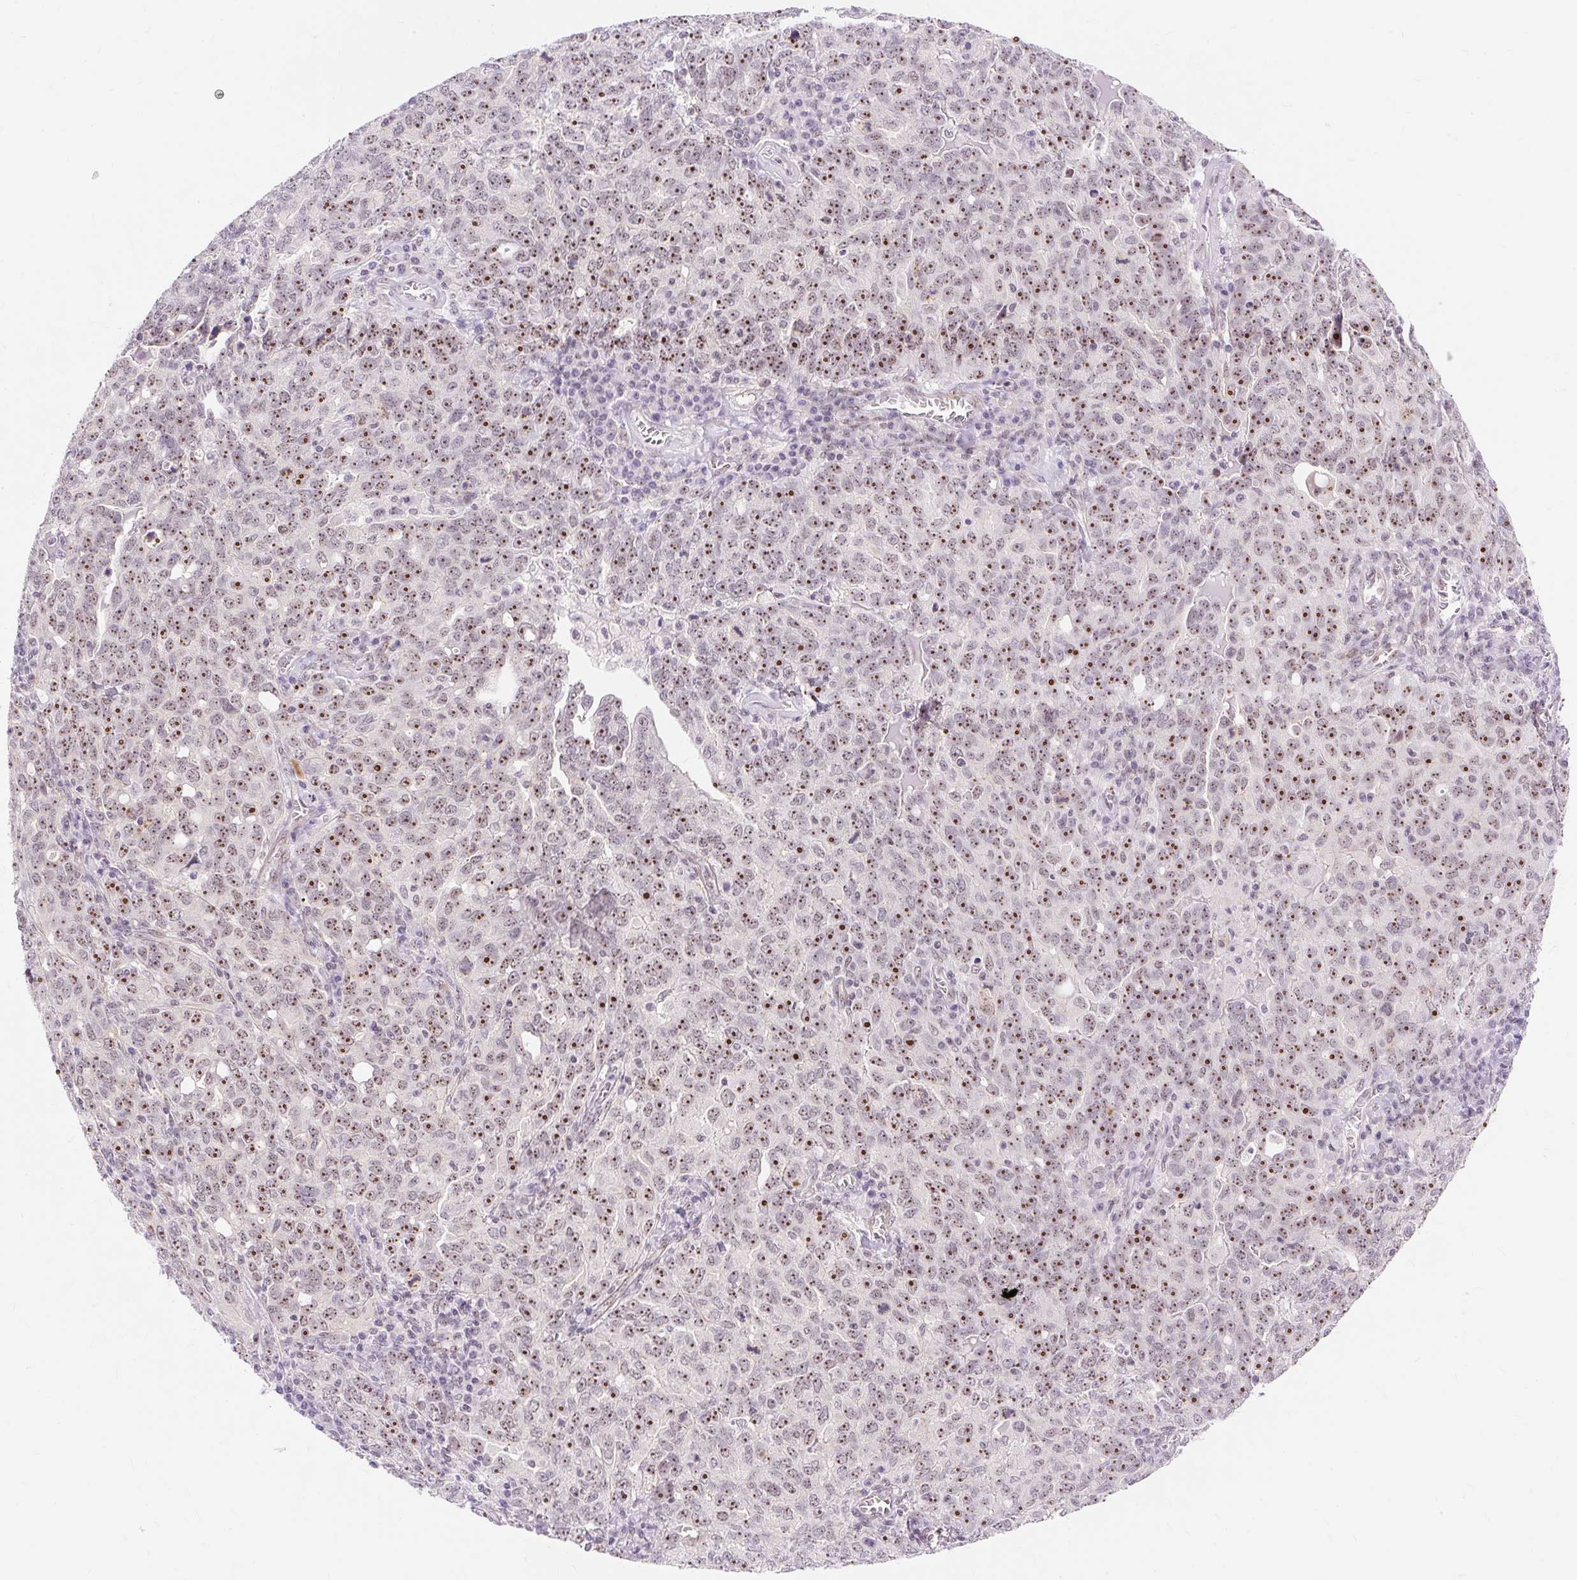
{"staining": {"intensity": "moderate", "quantity": ">75%", "location": "nuclear"}, "tissue": "ovarian cancer", "cell_type": "Tumor cells", "image_type": "cancer", "snomed": [{"axis": "morphology", "description": "Carcinoma, endometroid"}, {"axis": "topography", "description": "Ovary"}], "caption": "Ovarian cancer stained for a protein (brown) exhibits moderate nuclear positive staining in approximately >75% of tumor cells.", "gene": "OBP2A", "patient": {"sex": "female", "age": 62}}